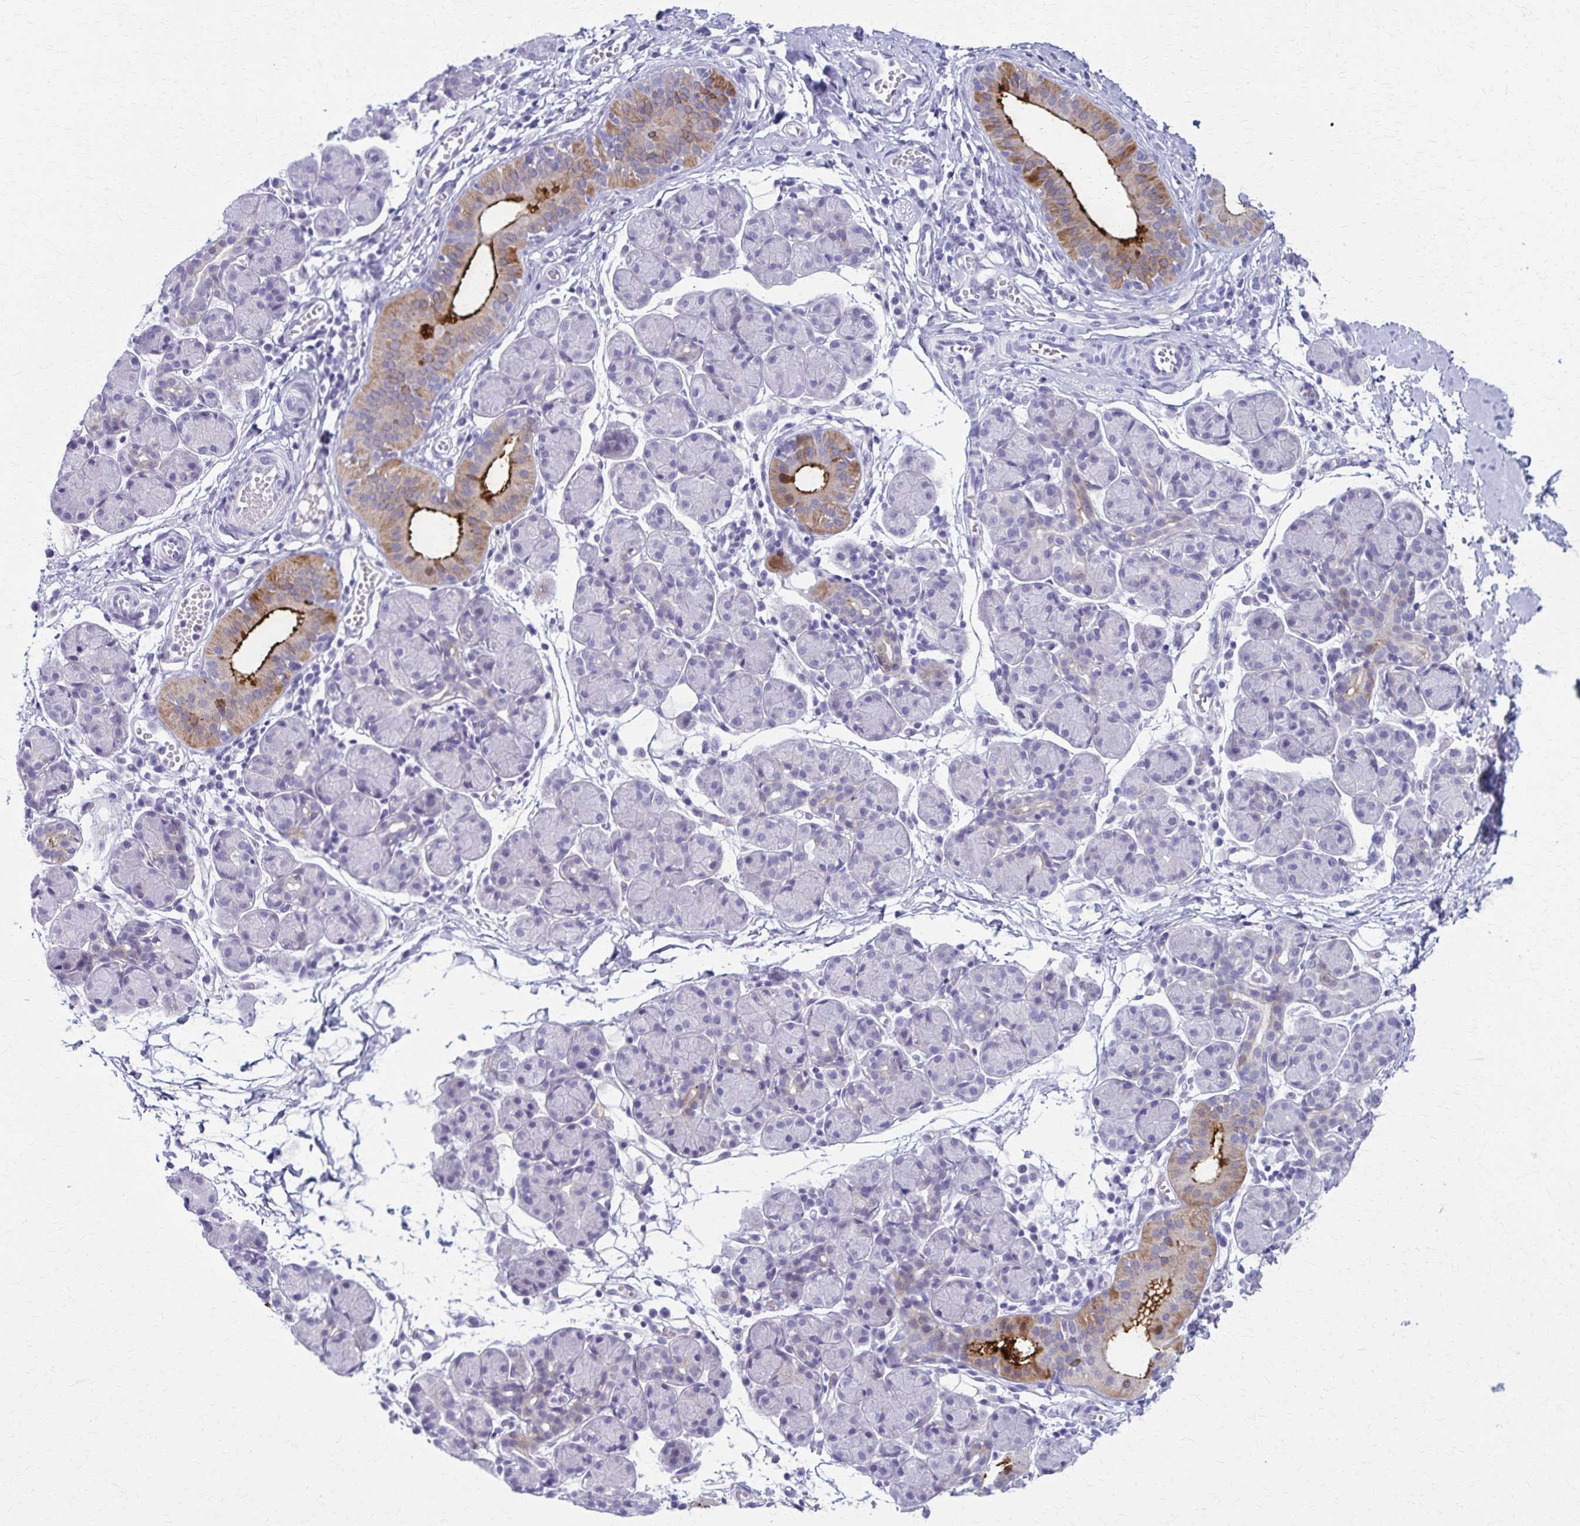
{"staining": {"intensity": "strong", "quantity": "<25%", "location": "cytoplasmic/membranous"}, "tissue": "salivary gland", "cell_type": "Glandular cells", "image_type": "normal", "snomed": [{"axis": "morphology", "description": "Normal tissue, NOS"}, {"axis": "morphology", "description": "Inflammation, NOS"}, {"axis": "topography", "description": "Lymph node"}, {"axis": "topography", "description": "Salivary gland"}], "caption": "A micrograph of salivary gland stained for a protein displays strong cytoplasmic/membranous brown staining in glandular cells.", "gene": "TMEM60", "patient": {"sex": "male", "age": 3}}